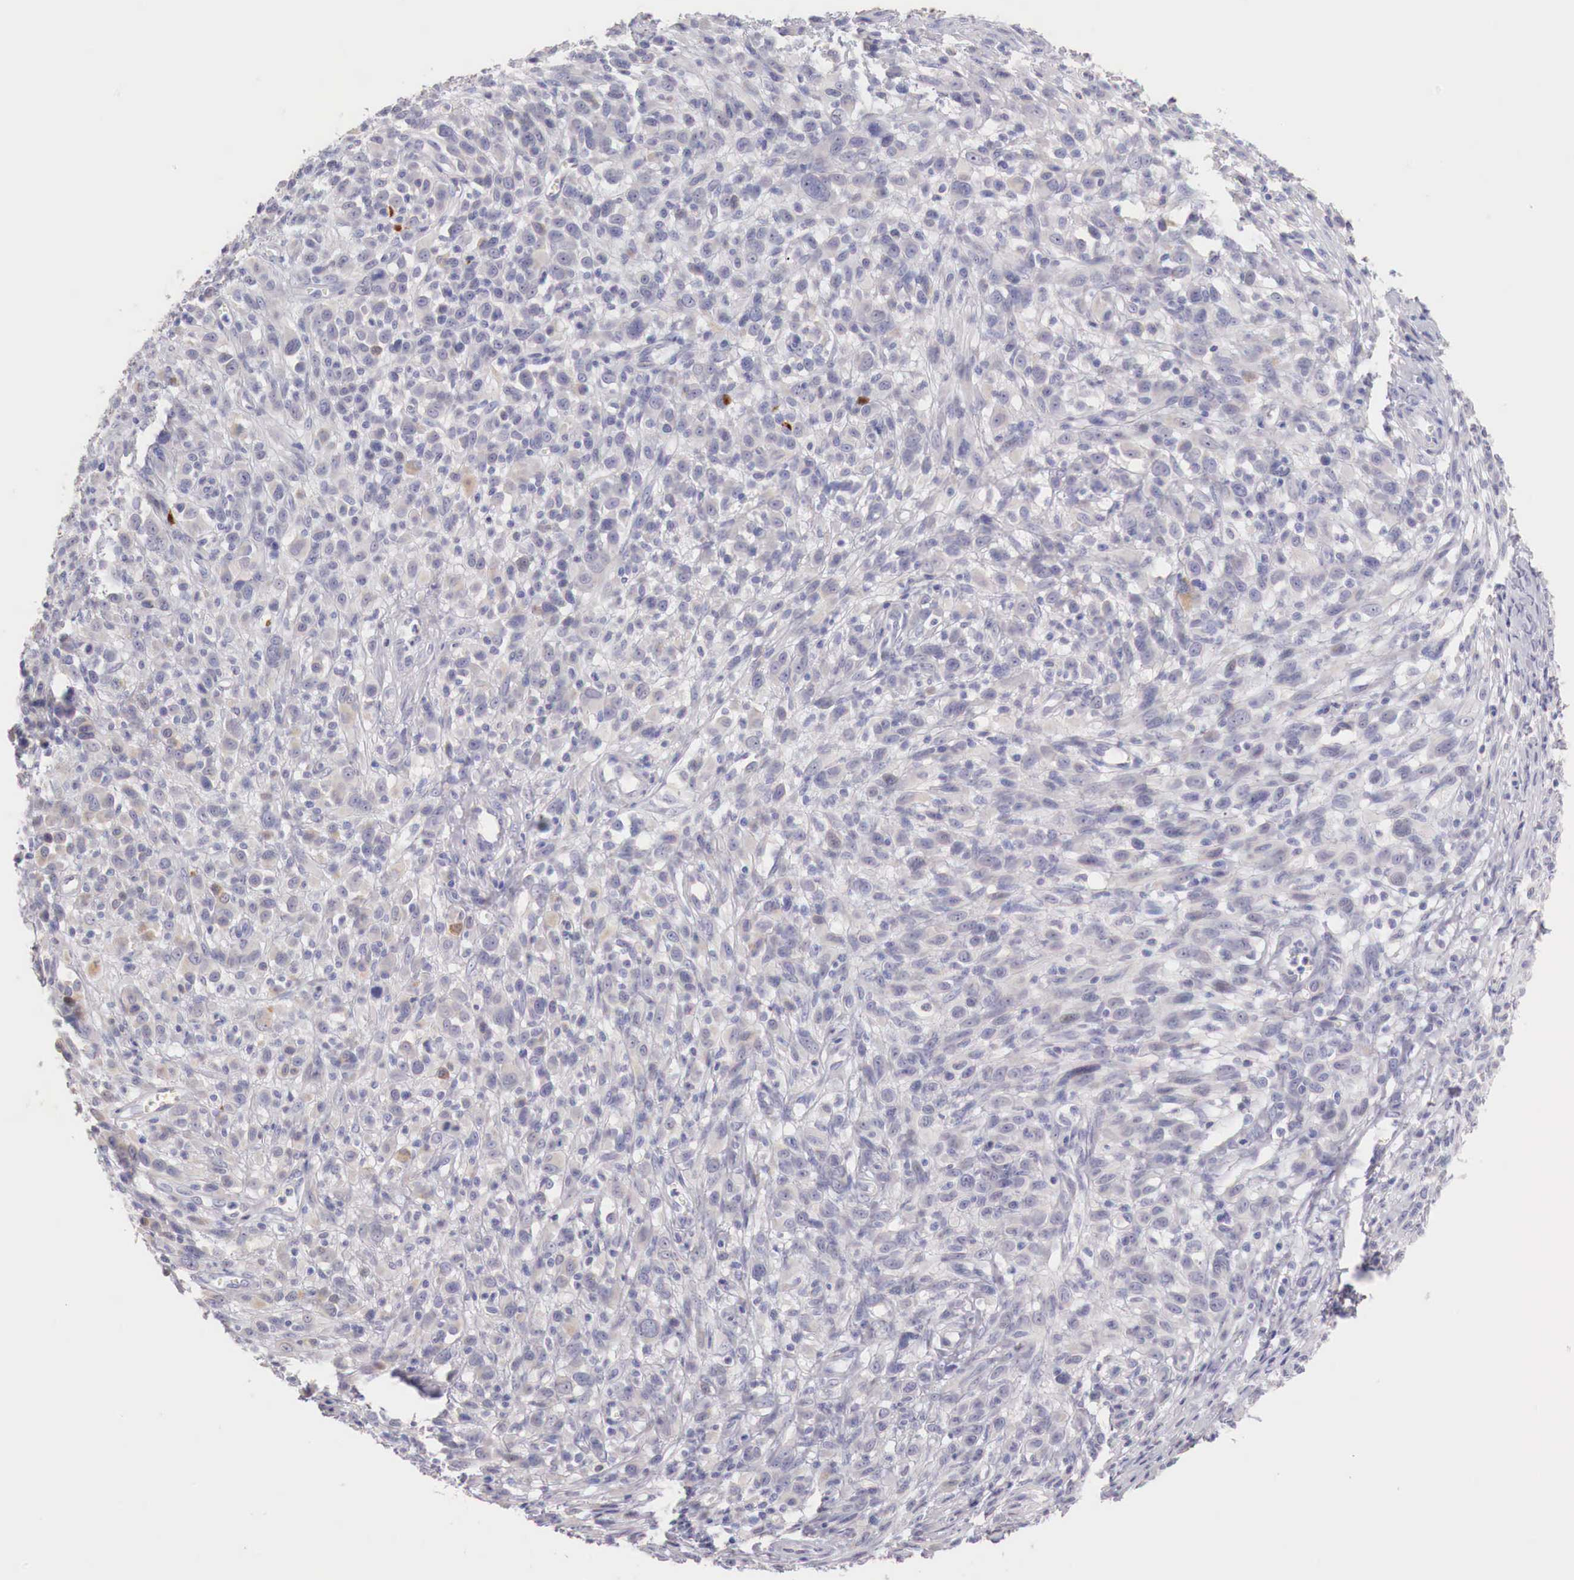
{"staining": {"intensity": "weak", "quantity": "25%-75%", "location": "cytoplasmic/membranous"}, "tissue": "melanoma", "cell_type": "Tumor cells", "image_type": "cancer", "snomed": [{"axis": "morphology", "description": "Malignant melanoma, NOS"}, {"axis": "topography", "description": "Skin"}], "caption": "Malignant melanoma stained for a protein (brown) displays weak cytoplasmic/membranous positive expression in approximately 25%-75% of tumor cells.", "gene": "ITIH6", "patient": {"sex": "male", "age": 51}}